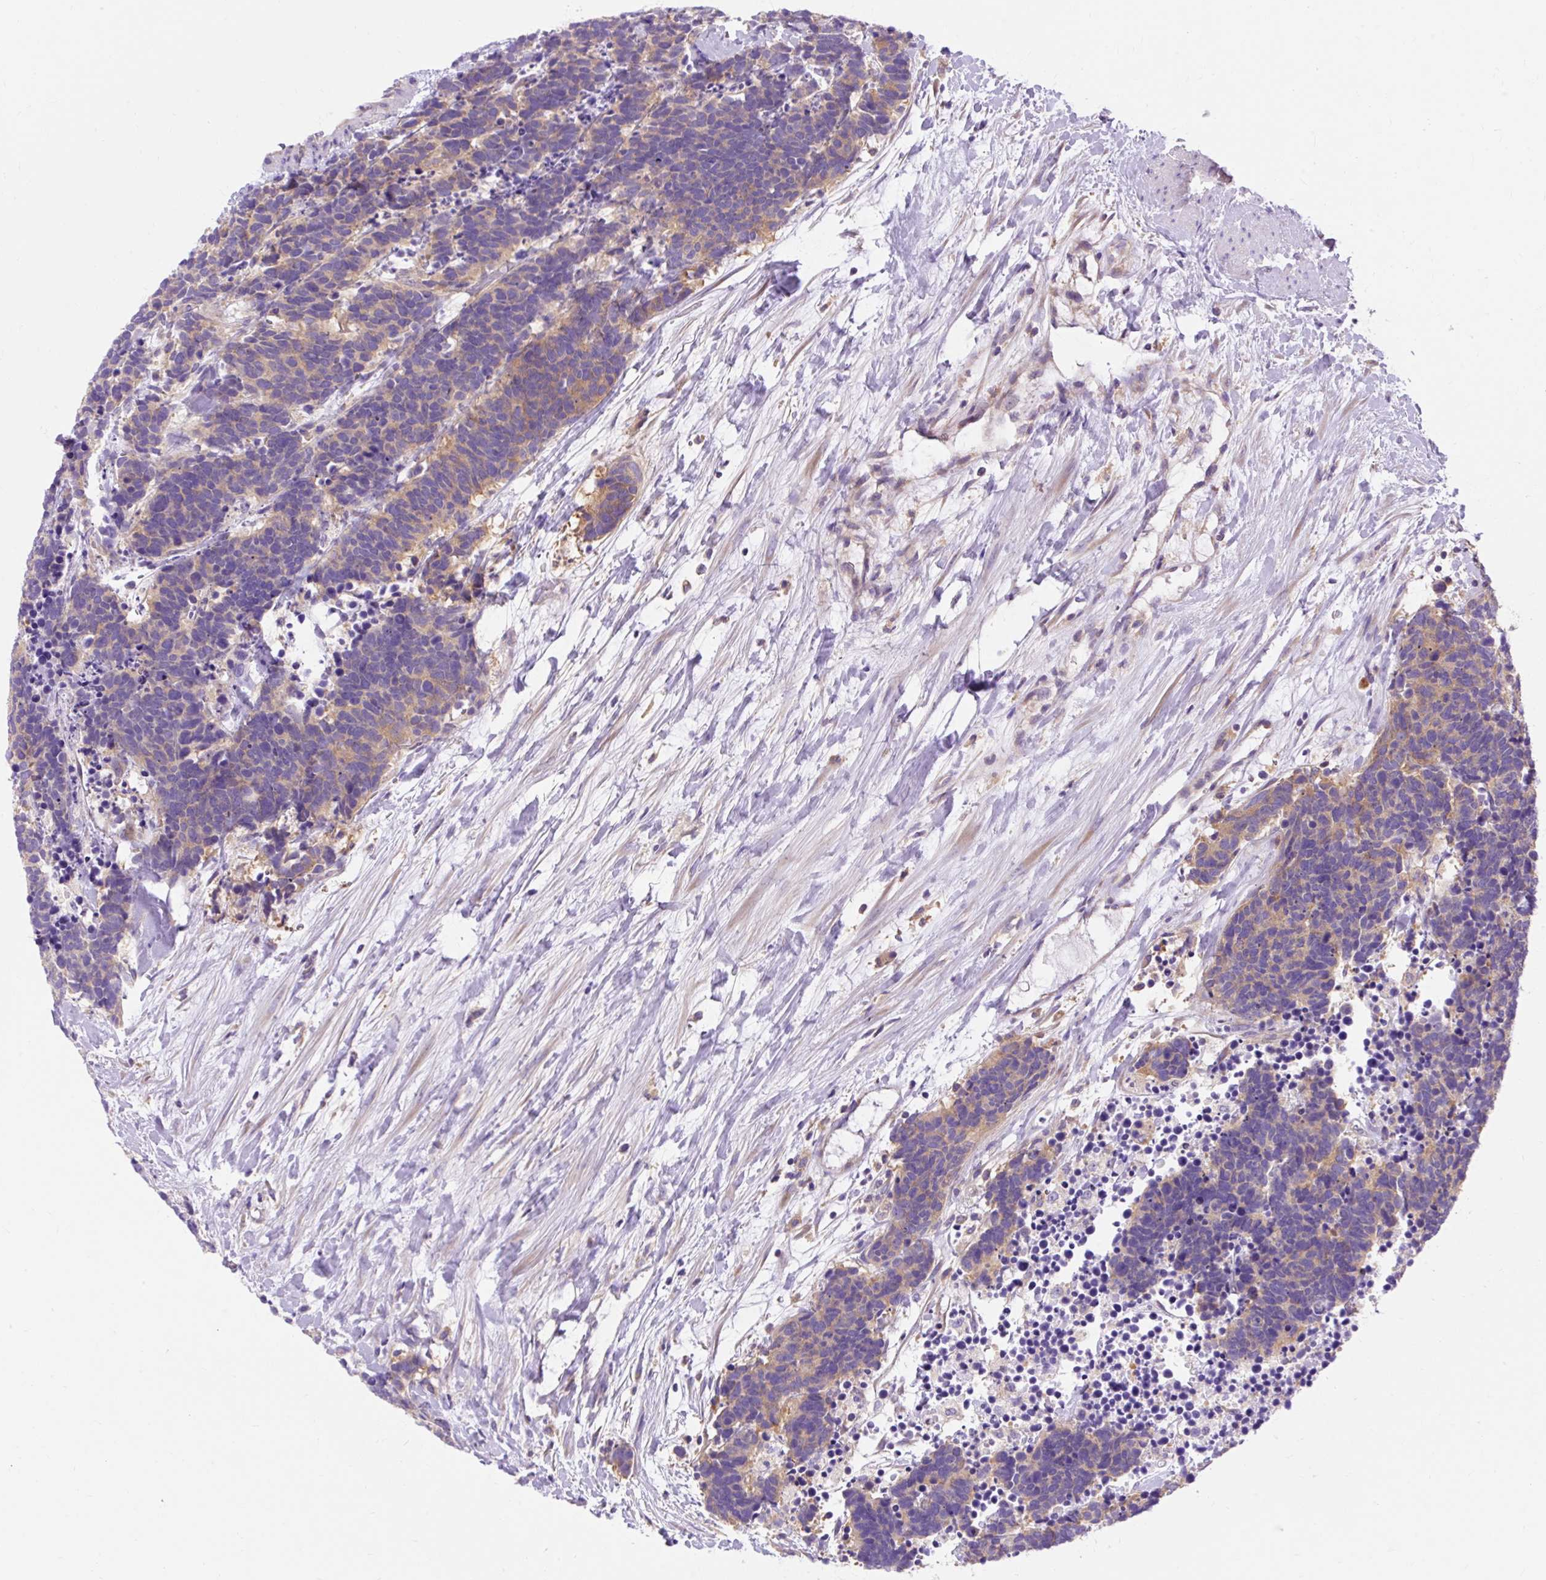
{"staining": {"intensity": "weak", "quantity": "25%-75%", "location": "cytoplasmic/membranous"}, "tissue": "carcinoid", "cell_type": "Tumor cells", "image_type": "cancer", "snomed": [{"axis": "morphology", "description": "Carcinoma, NOS"}, {"axis": "morphology", "description": "Carcinoid, malignant, NOS"}, {"axis": "topography", "description": "Prostate"}], "caption": "Malignant carcinoid tissue demonstrates weak cytoplasmic/membranous staining in about 25%-75% of tumor cells, visualized by immunohistochemistry. Nuclei are stained in blue.", "gene": "OR4K15", "patient": {"sex": "male", "age": 57}}